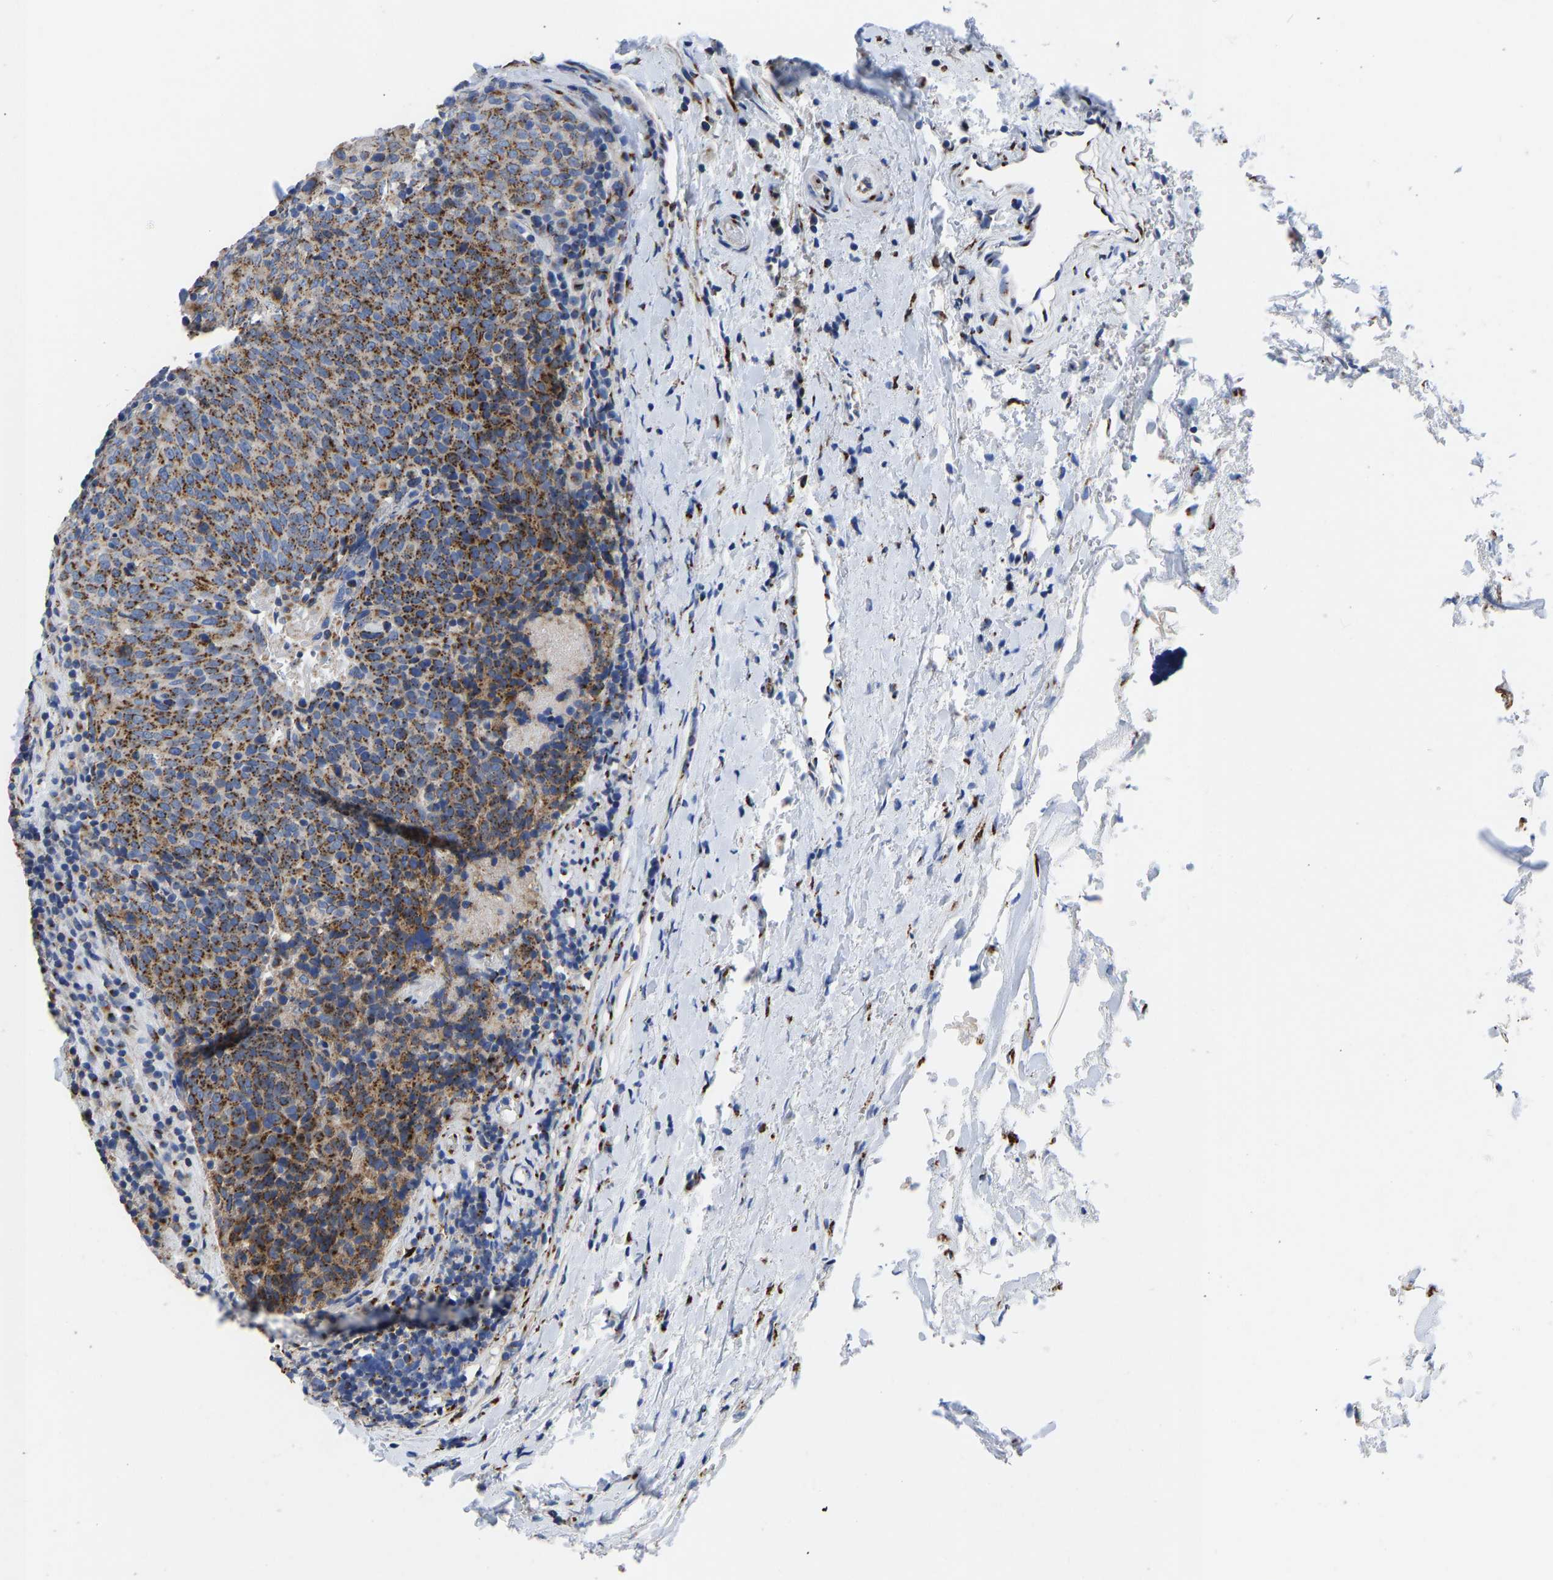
{"staining": {"intensity": "moderate", "quantity": ">75%", "location": "cytoplasmic/membranous"}, "tissue": "head and neck cancer", "cell_type": "Tumor cells", "image_type": "cancer", "snomed": [{"axis": "morphology", "description": "Squamous cell carcinoma, NOS"}, {"axis": "morphology", "description": "Squamous cell carcinoma, metastatic, NOS"}, {"axis": "topography", "description": "Lymph node"}, {"axis": "topography", "description": "Head-Neck"}], "caption": "High-magnification brightfield microscopy of squamous cell carcinoma (head and neck) stained with DAB (brown) and counterstained with hematoxylin (blue). tumor cells exhibit moderate cytoplasmic/membranous staining is seen in approximately>75% of cells. (DAB IHC with brightfield microscopy, high magnification).", "gene": "TMEM87A", "patient": {"sex": "male", "age": 62}}